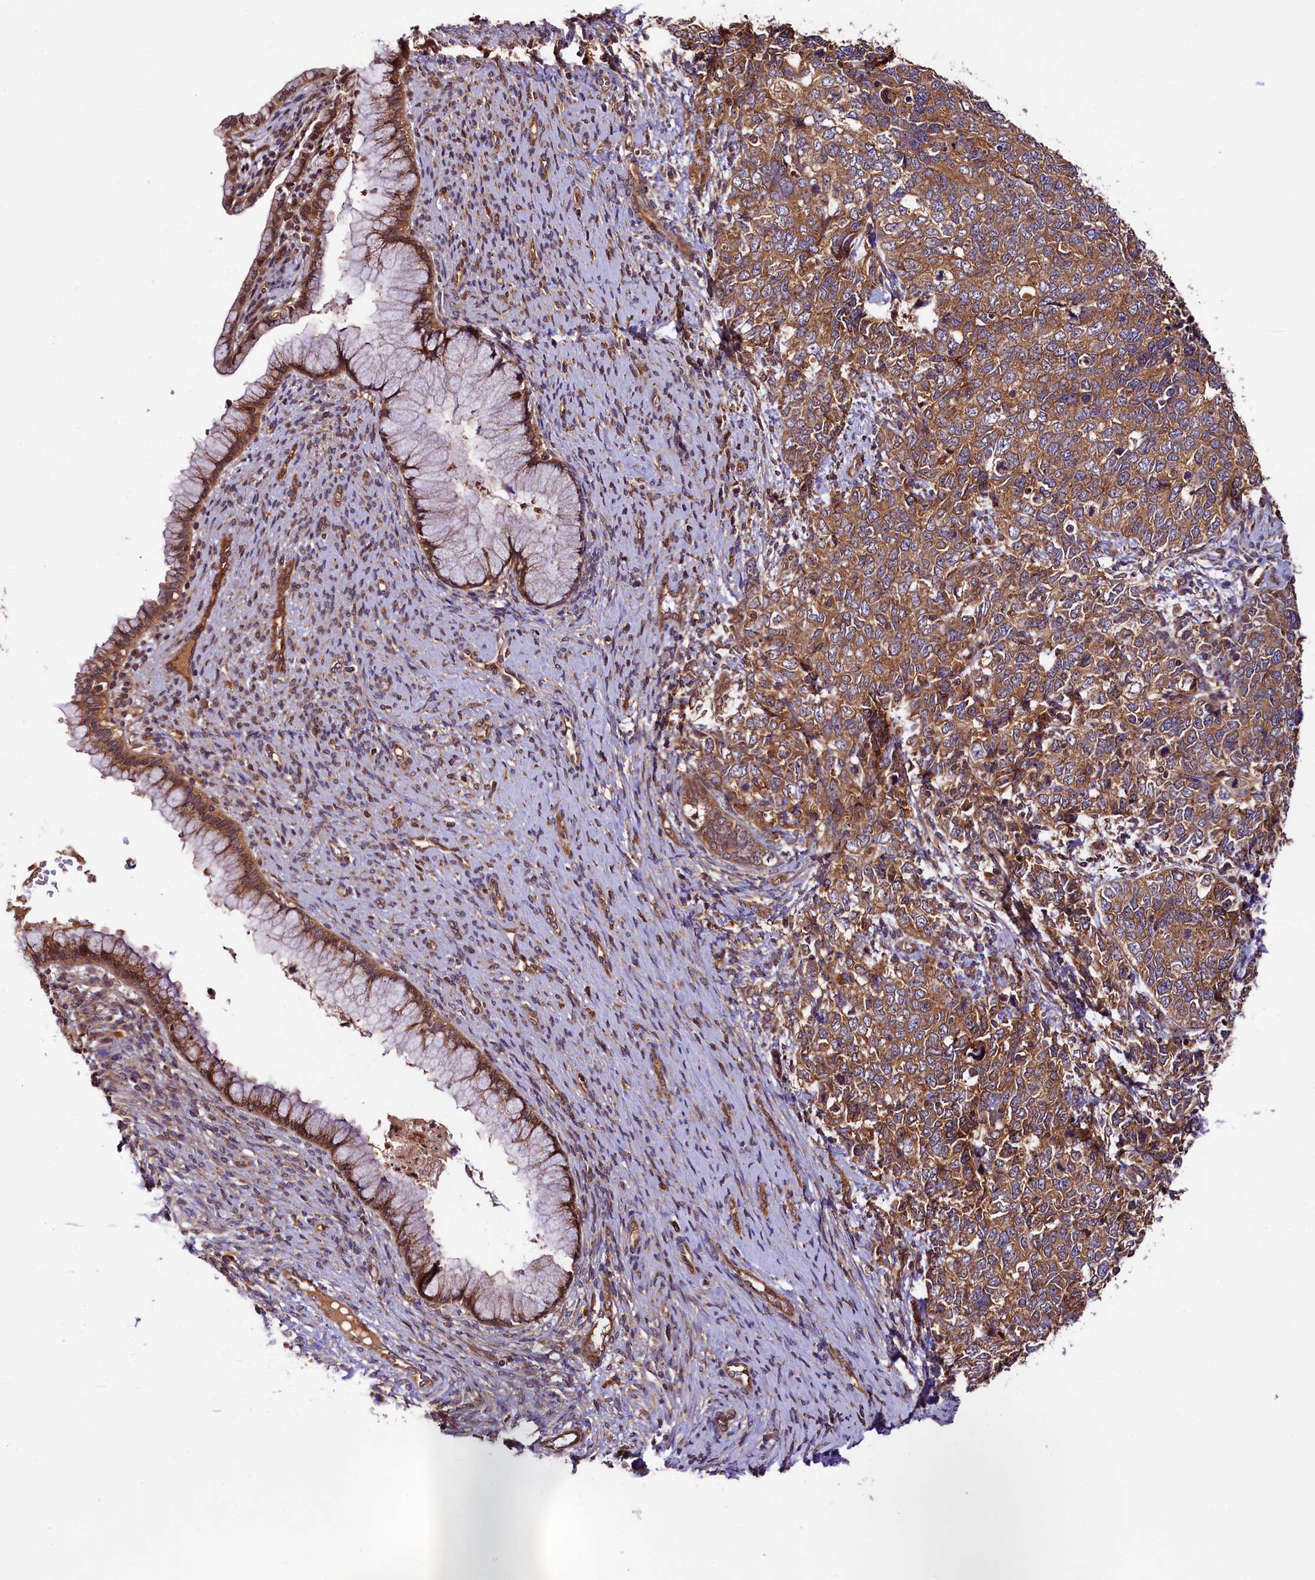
{"staining": {"intensity": "moderate", "quantity": ">75%", "location": "cytoplasmic/membranous"}, "tissue": "cervical cancer", "cell_type": "Tumor cells", "image_type": "cancer", "snomed": [{"axis": "morphology", "description": "Squamous cell carcinoma, NOS"}, {"axis": "topography", "description": "Cervix"}], "caption": "Protein analysis of squamous cell carcinoma (cervical) tissue reveals moderate cytoplasmic/membranous expression in about >75% of tumor cells.", "gene": "VPS35", "patient": {"sex": "female", "age": 63}}